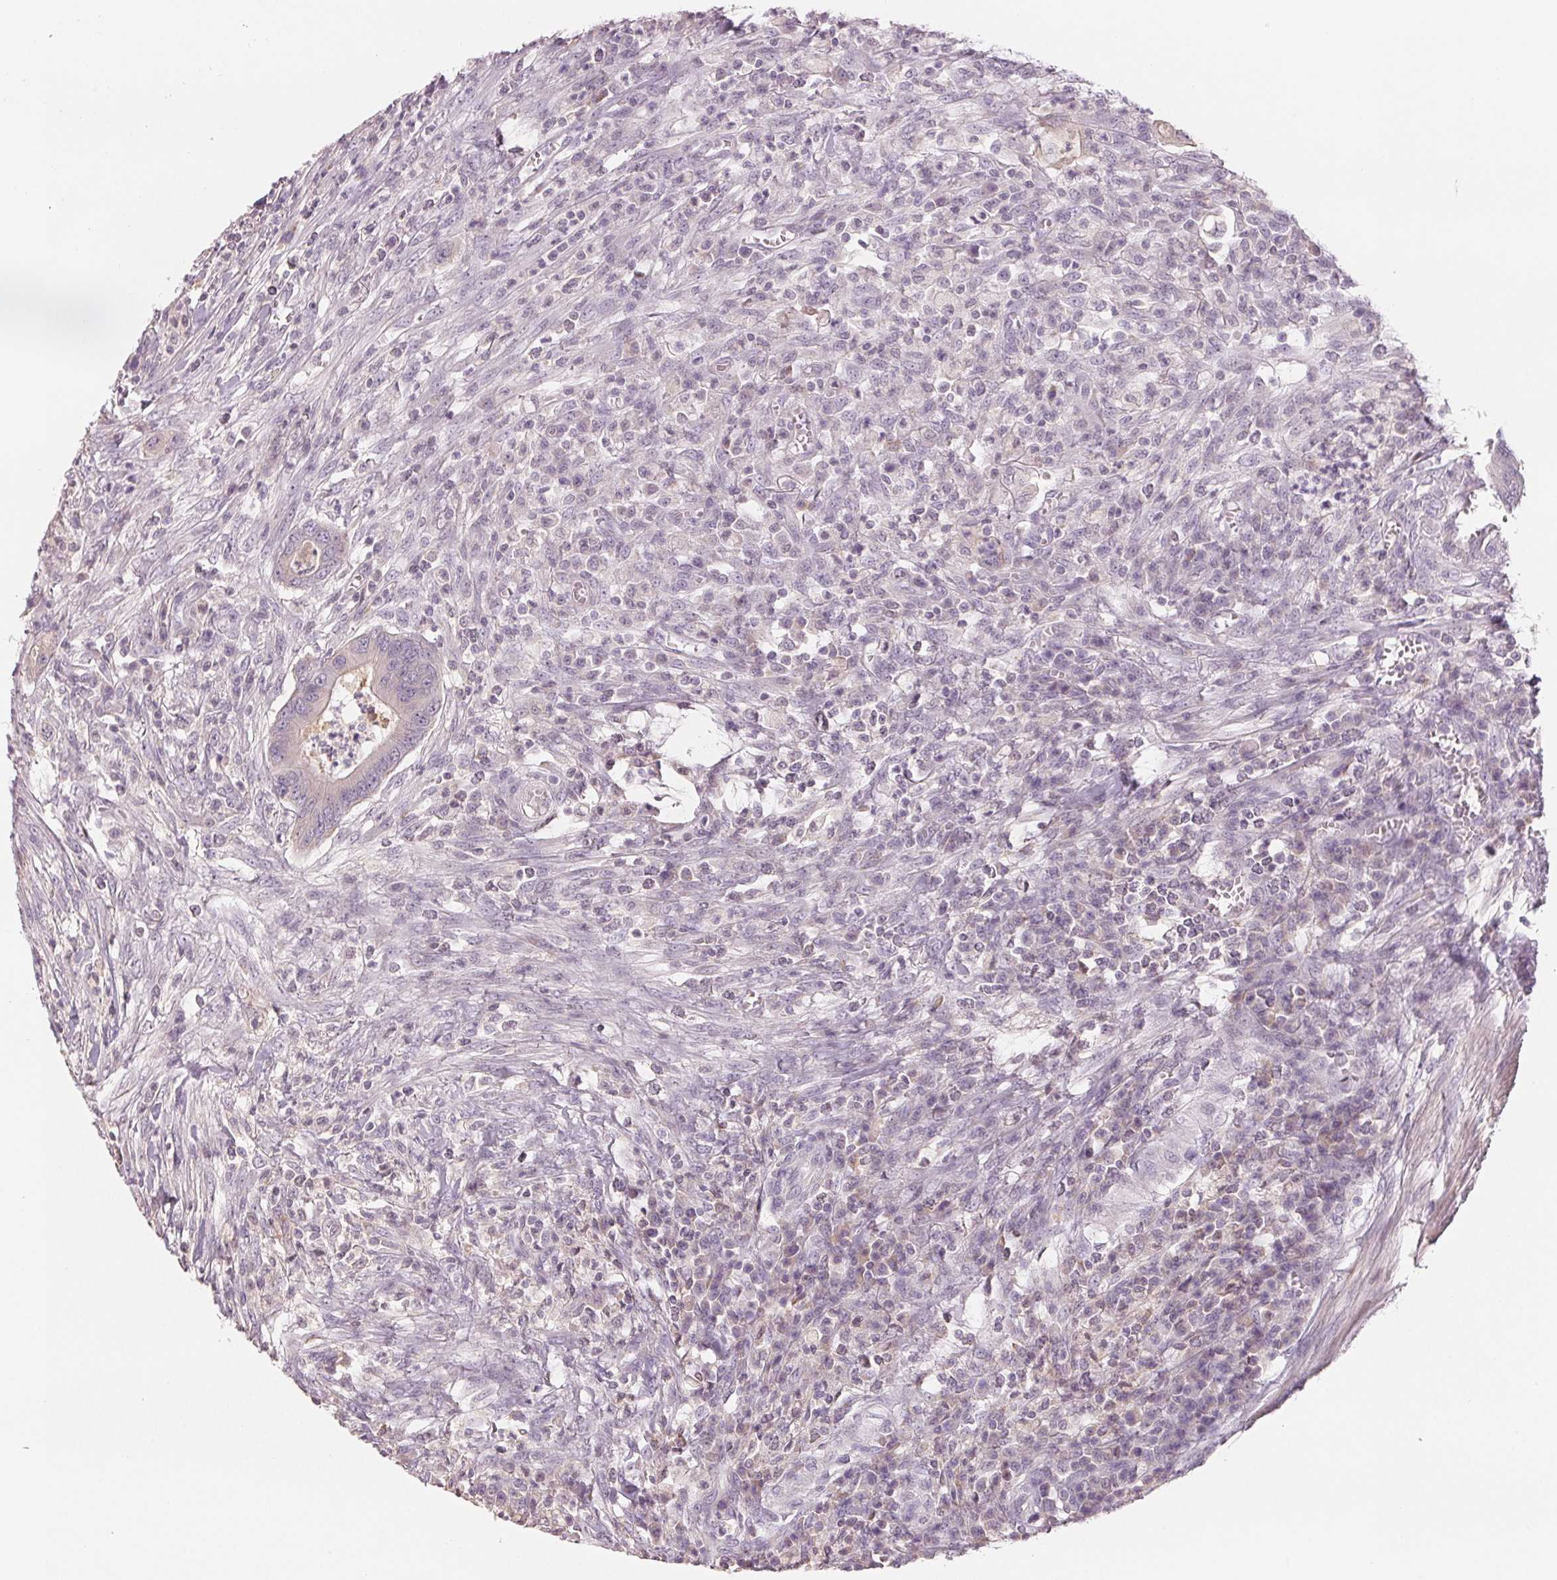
{"staining": {"intensity": "negative", "quantity": "none", "location": "none"}, "tissue": "colorectal cancer", "cell_type": "Tumor cells", "image_type": "cancer", "snomed": [{"axis": "morphology", "description": "Adenocarcinoma, NOS"}, {"axis": "topography", "description": "Colon"}], "caption": "Protein analysis of colorectal cancer shows no significant positivity in tumor cells.", "gene": "VTCN1", "patient": {"sex": "male", "age": 65}}